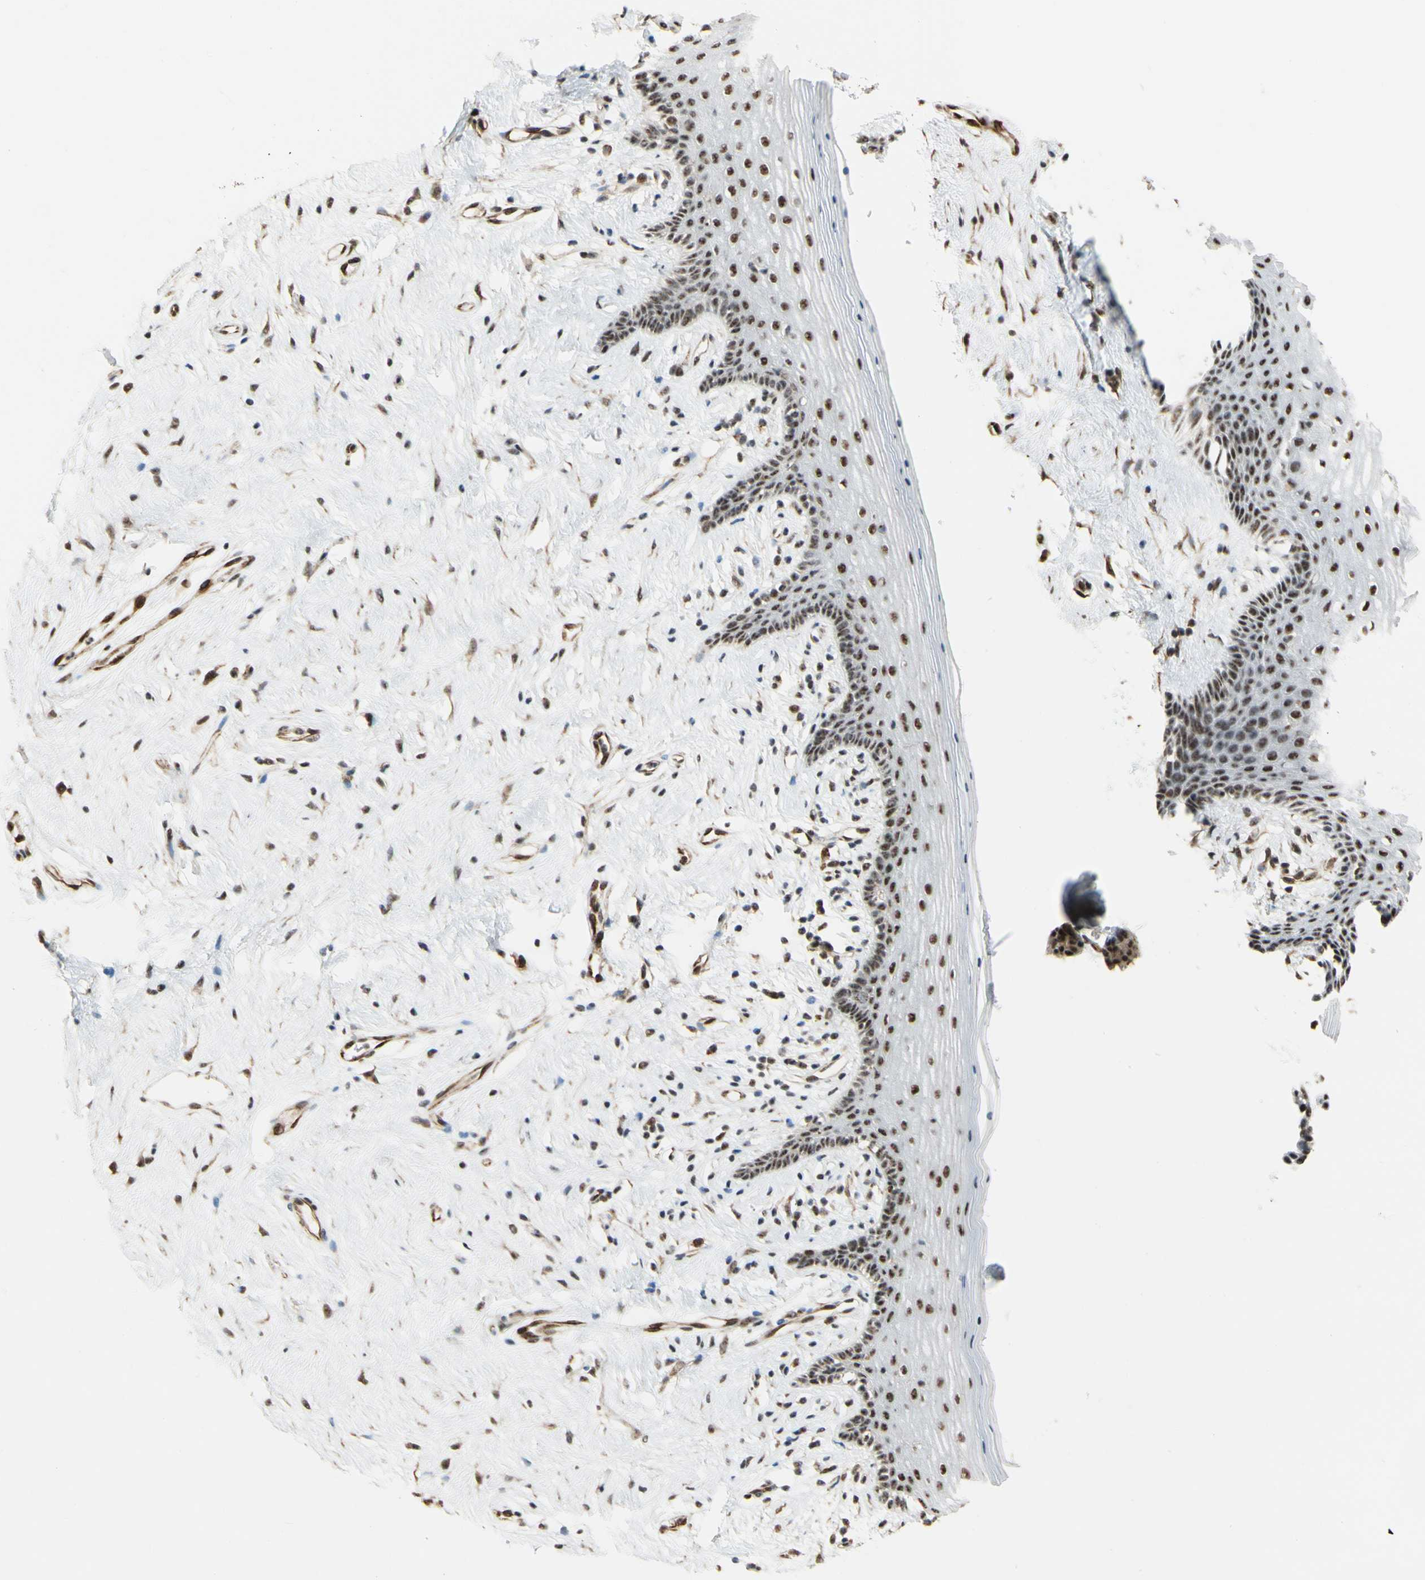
{"staining": {"intensity": "strong", "quantity": ">75%", "location": "nuclear"}, "tissue": "vagina", "cell_type": "Squamous epithelial cells", "image_type": "normal", "snomed": [{"axis": "morphology", "description": "Normal tissue, NOS"}, {"axis": "topography", "description": "Vagina"}], "caption": "The image exhibits staining of benign vagina, revealing strong nuclear protein expression (brown color) within squamous epithelial cells. The protein of interest is stained brown, and the nuclei are stained in blue (DAB (3,3'-diaminobenzidine) IHC with brightfield microscopy, high magnification).", "gene": "SAP18", "patient": {"sex": "female", "age": 44}}